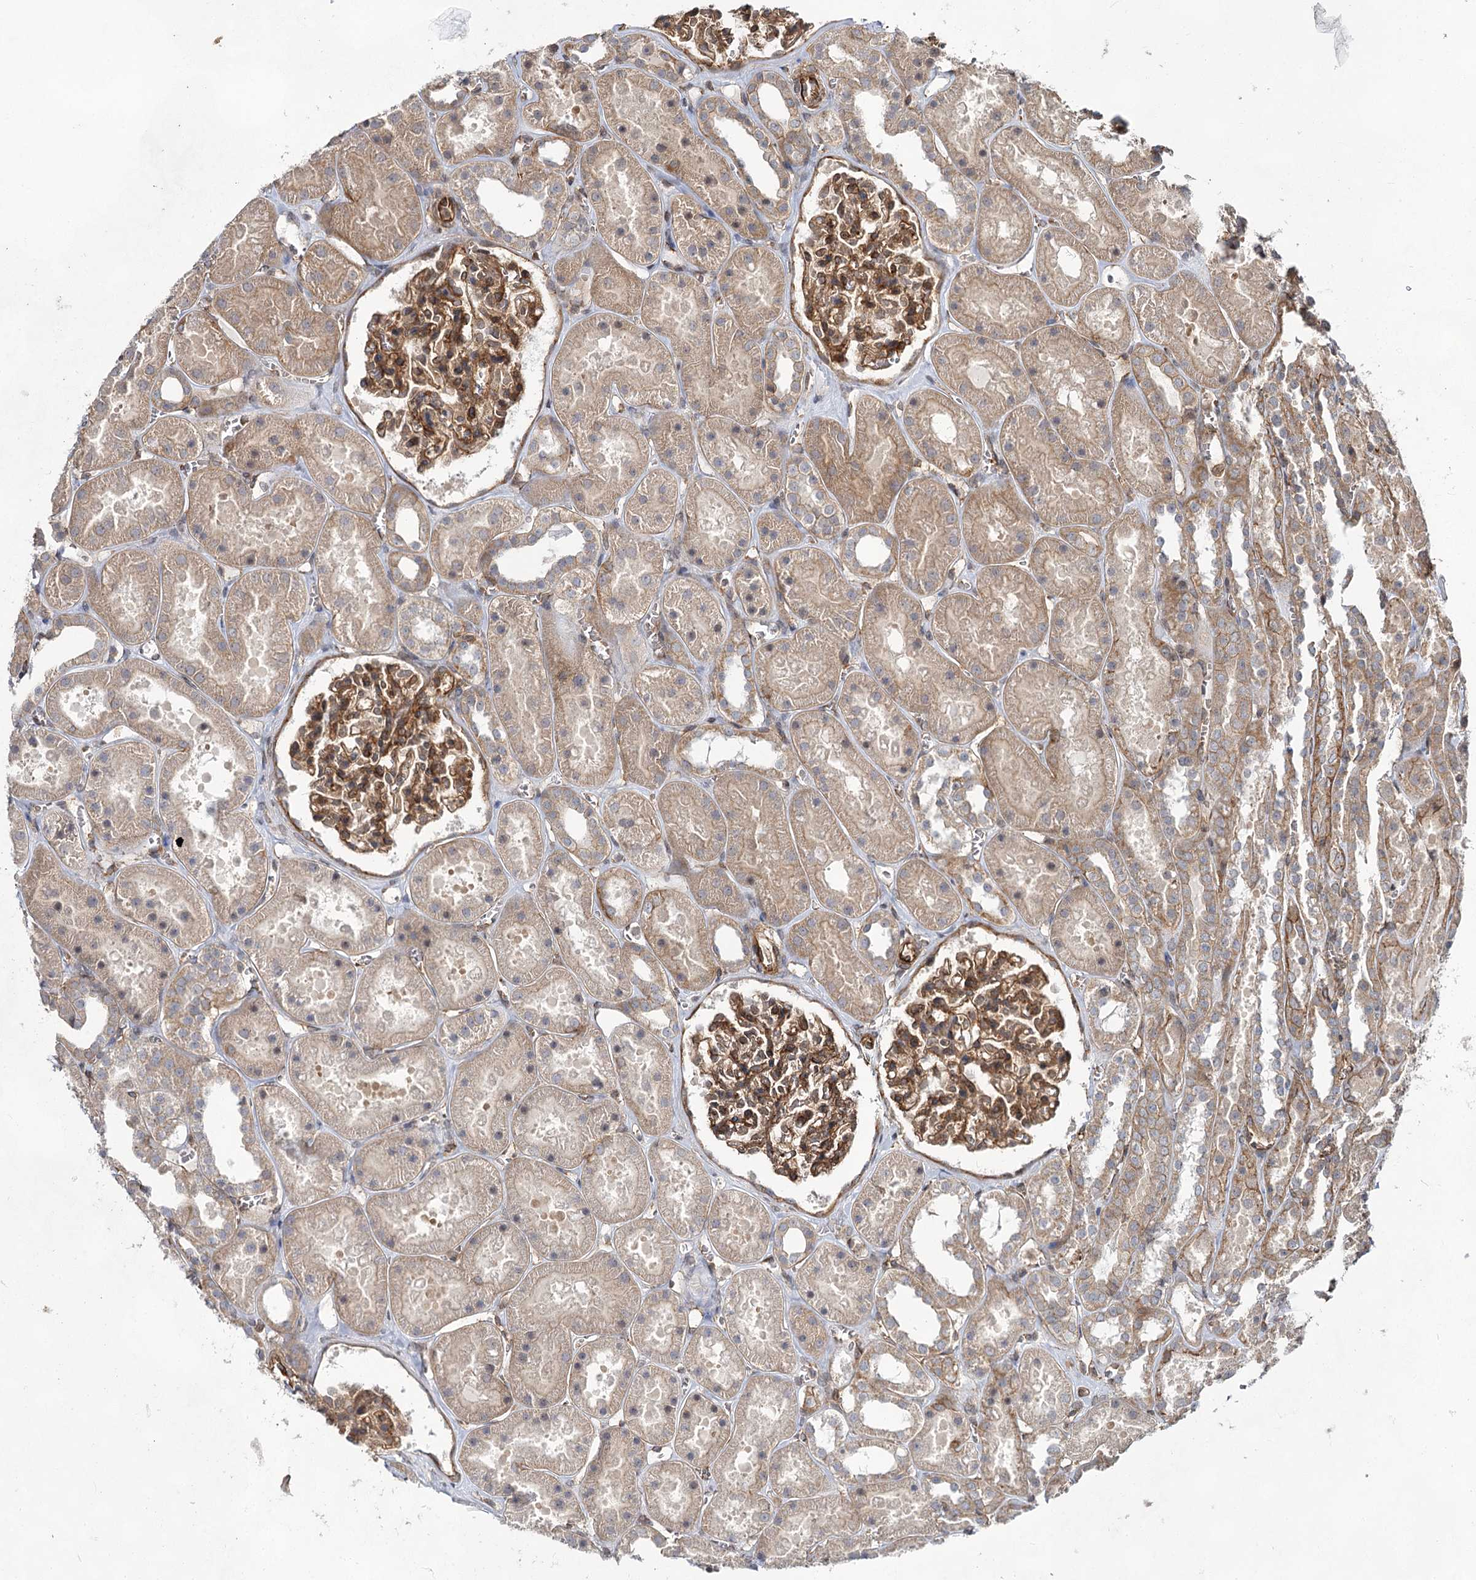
{"staining": {"intensity": "strong", "quantity": ">75%", "location": "cytoplasmic/membranous"}, "tissue": "kidney", "cell_type": "Cells in glomeruli", "image_type": "normal", "snomed": [{"axis": "morphology", "description": "Normal tissue, NOS"}, {"axis": "topography", "description": "Kidney"}], "caption": "An image of human kidney stained for a protein displays strong cytoplasmic/membranous brown staining in cells in glomeruli. The protein is stained brown, and the nuclei are stained in blue (DAB IHC with brightfield microscopy, high magnification).", "gene": "IQSEC1", "patient": {"sex": "female", "age": 41}}